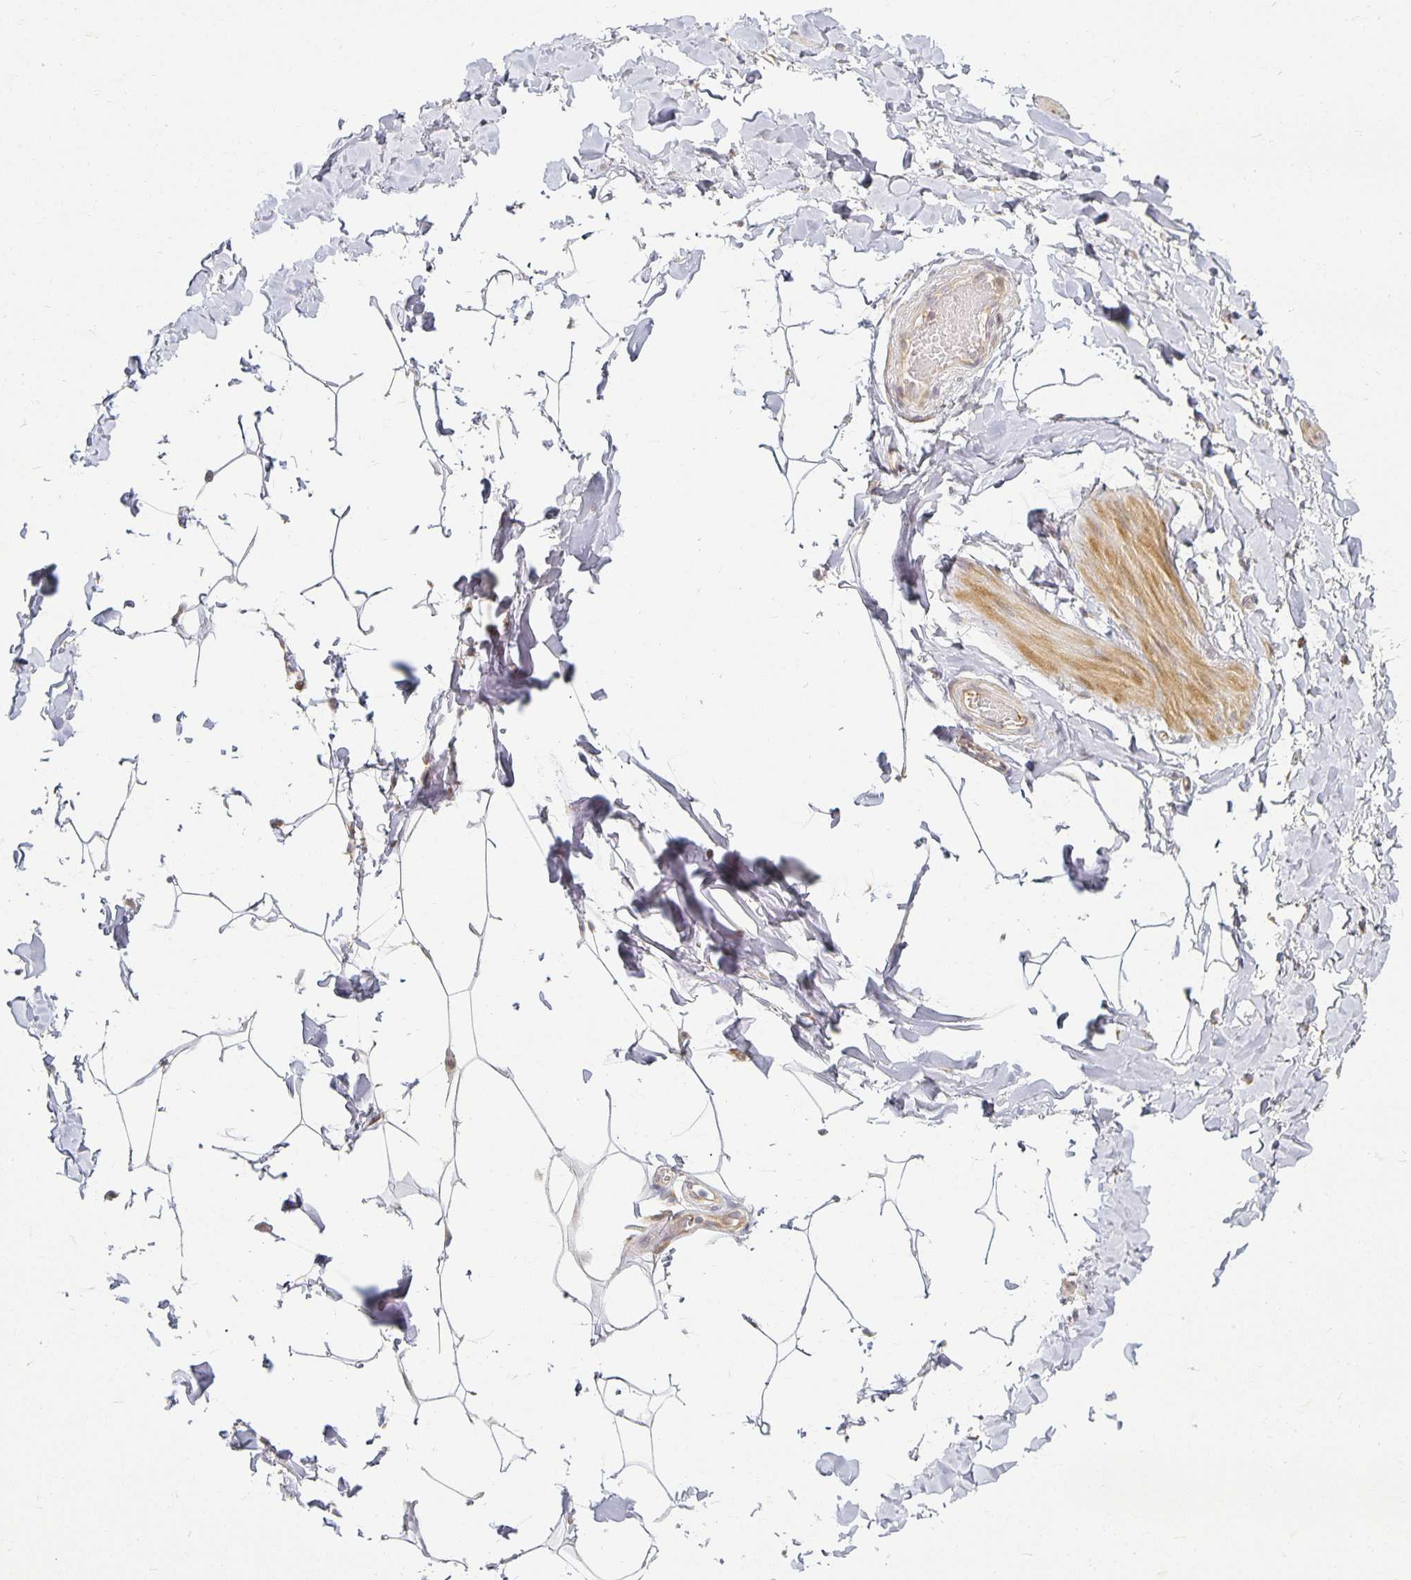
{"staining": {"intensity": "weak", "quantity": "<25%", "location": "cytoplasmic/membranous"}, "tissue": "adipose tissue", "cell_type": "Adipocytes", "image_type": "normal", "snomed": [{"axis": "morphology", "description": "Normal tissue, NOS"}, {"axis": "topography", "description": "Soft tissue"}, {"axis": "topography", "description": "Adipose tissue"}, {"axis": "topography", "description": "Vascular tissue"}, {"axis": "topography", "description": "Peripheral nerve tissue"}], "caption": "Adipocytes are negative for protein expression in benign human adipose tissue. The staining is performed using DAB (3,3'-diaminobenzidine) brown chromogen with nuclei counter-stained in using hematoxylin.", "gene": "EHF", "patient": {"sex": "male", "age": 29}}